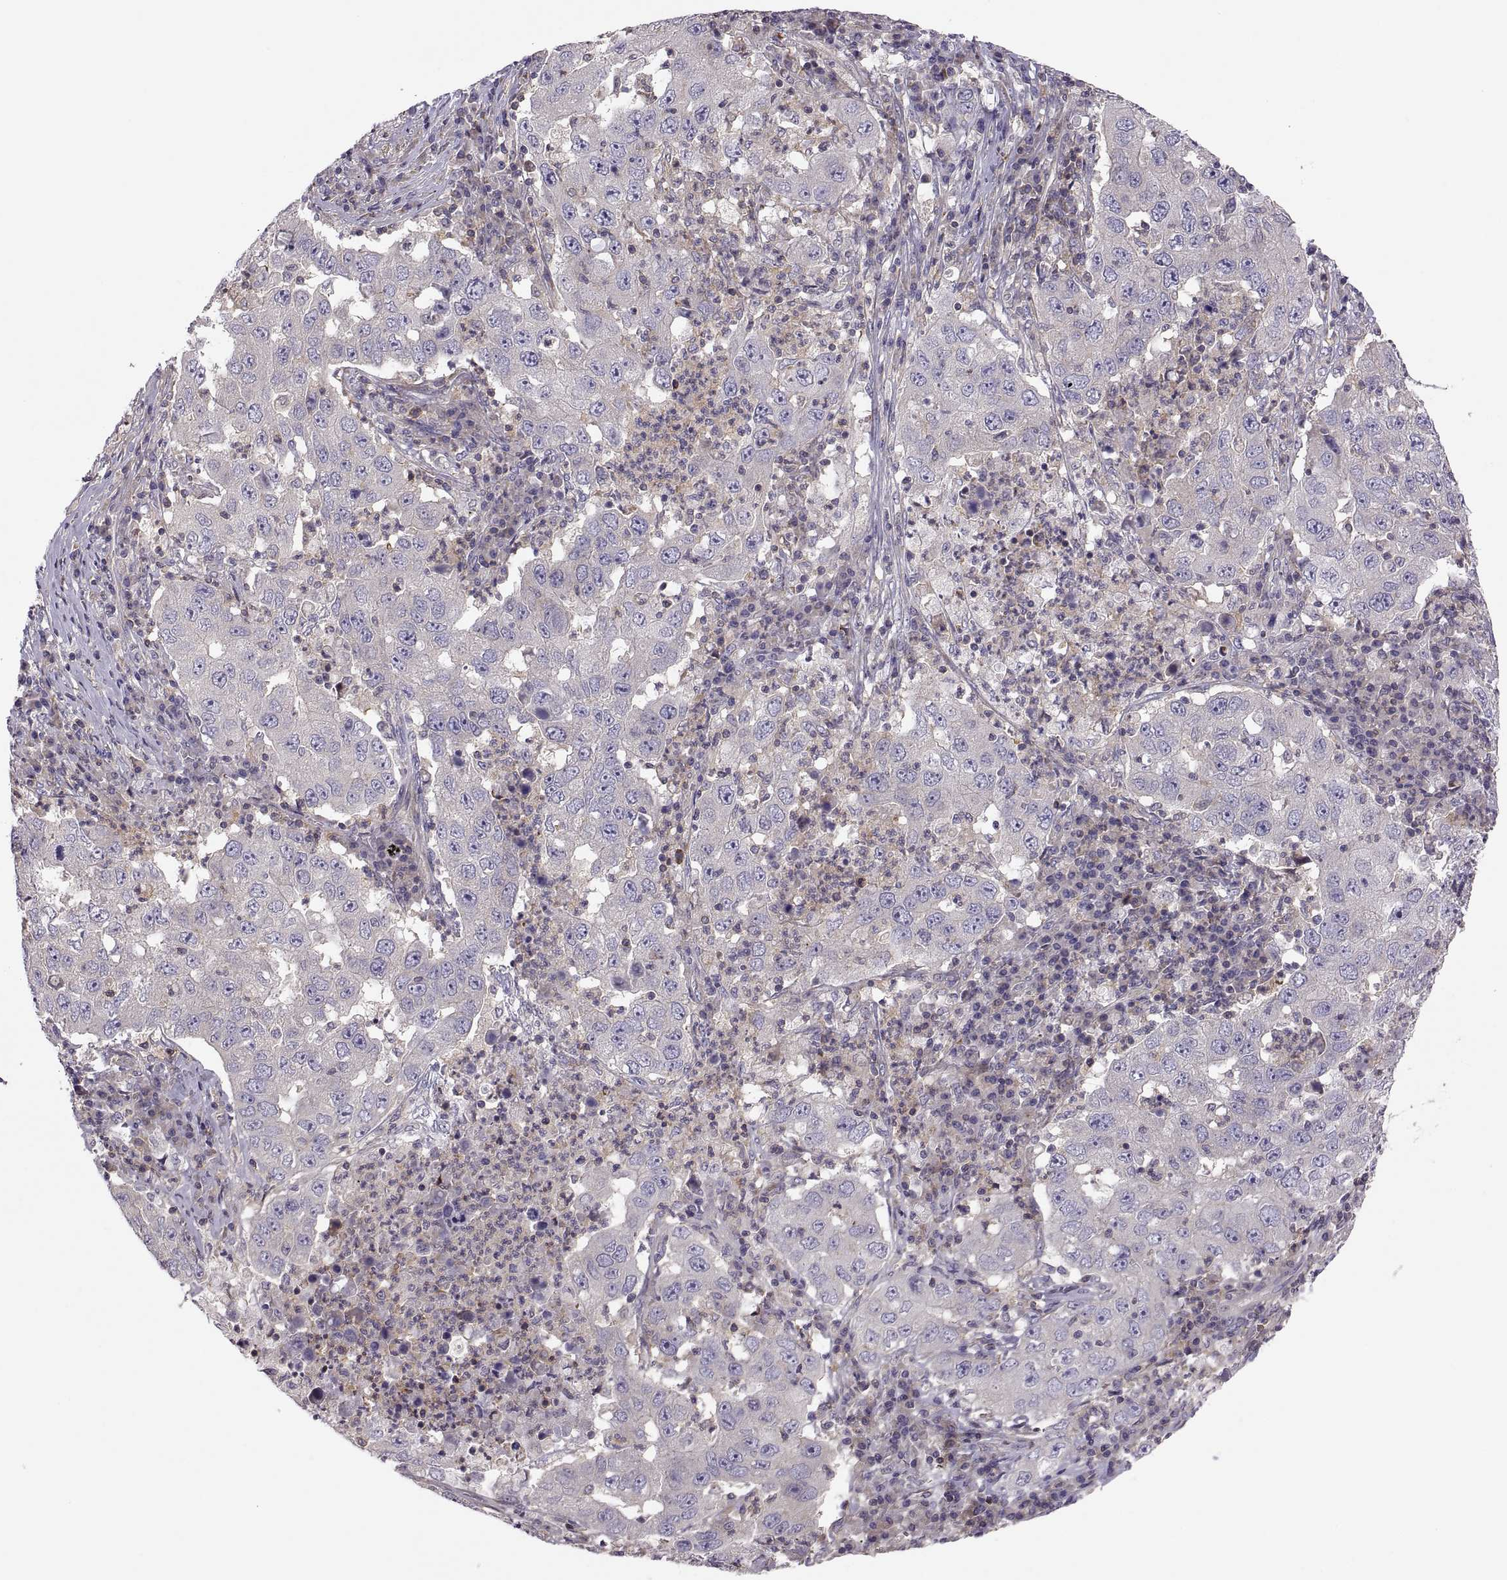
{"staining": {"intensity": "negative", "quantity": "none", "location": "none"}, "tissue": "lung cancer", "cell_type": "Tumor cells", "image_type": "cancer", "snomed": [{"axis": "morphology", "description": "Adenocarcinoma, NOS"}, {"axis": "topography", "description": "Lung"}], "caption": "DAB immunohistochemical staining of lung adenocarcinoma exhibits no significant positivity in tumor cells.", "gene": "SPATA32", "patient": {"sex": "male", "age": 73}}